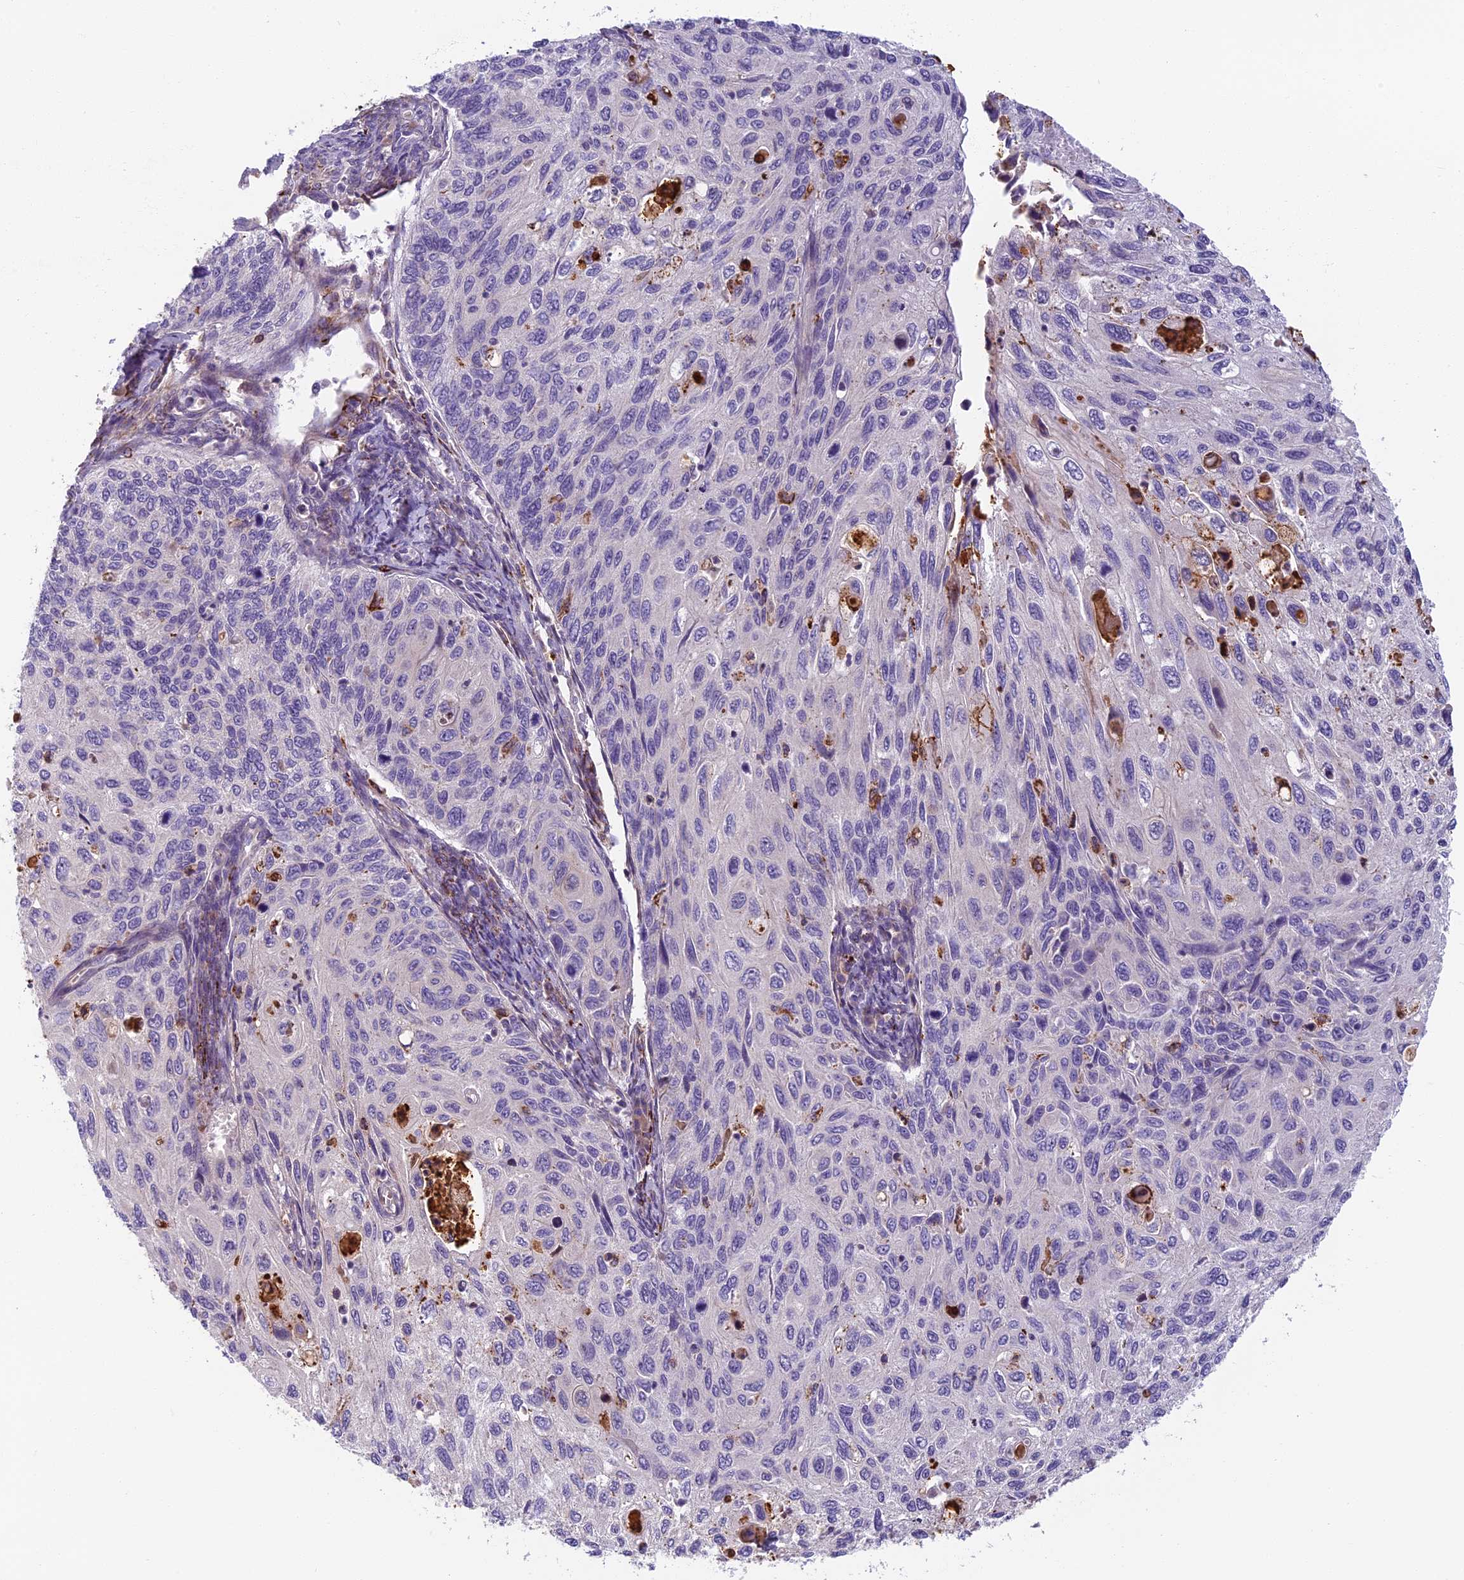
{"staining": {"intensity": "negative", "quantity": "none", "location": "none"}, "tissue": "cervical cancer", "cell_type": "Tumor cells", "image_type": "cancer", "snomed": [{"axis": "morphology", "description": "Squamous cell carcinoma, NOS"}, {"axis": "topography", "description": "Cervix"}], "caption": "Squamous cell carcinoma (cervical) was stained to show a protein in brown. There is no significant positivity in tumor cells. The staining was performed using DAB (3,3'-diaminobenzidine) to visualize the protein expression in brown, while the nuclei were stained in blue with hematoxylin (Magnification: 20x).", "gene": "SEMA7A", "patient": {"sex": "female", "age": 70}}